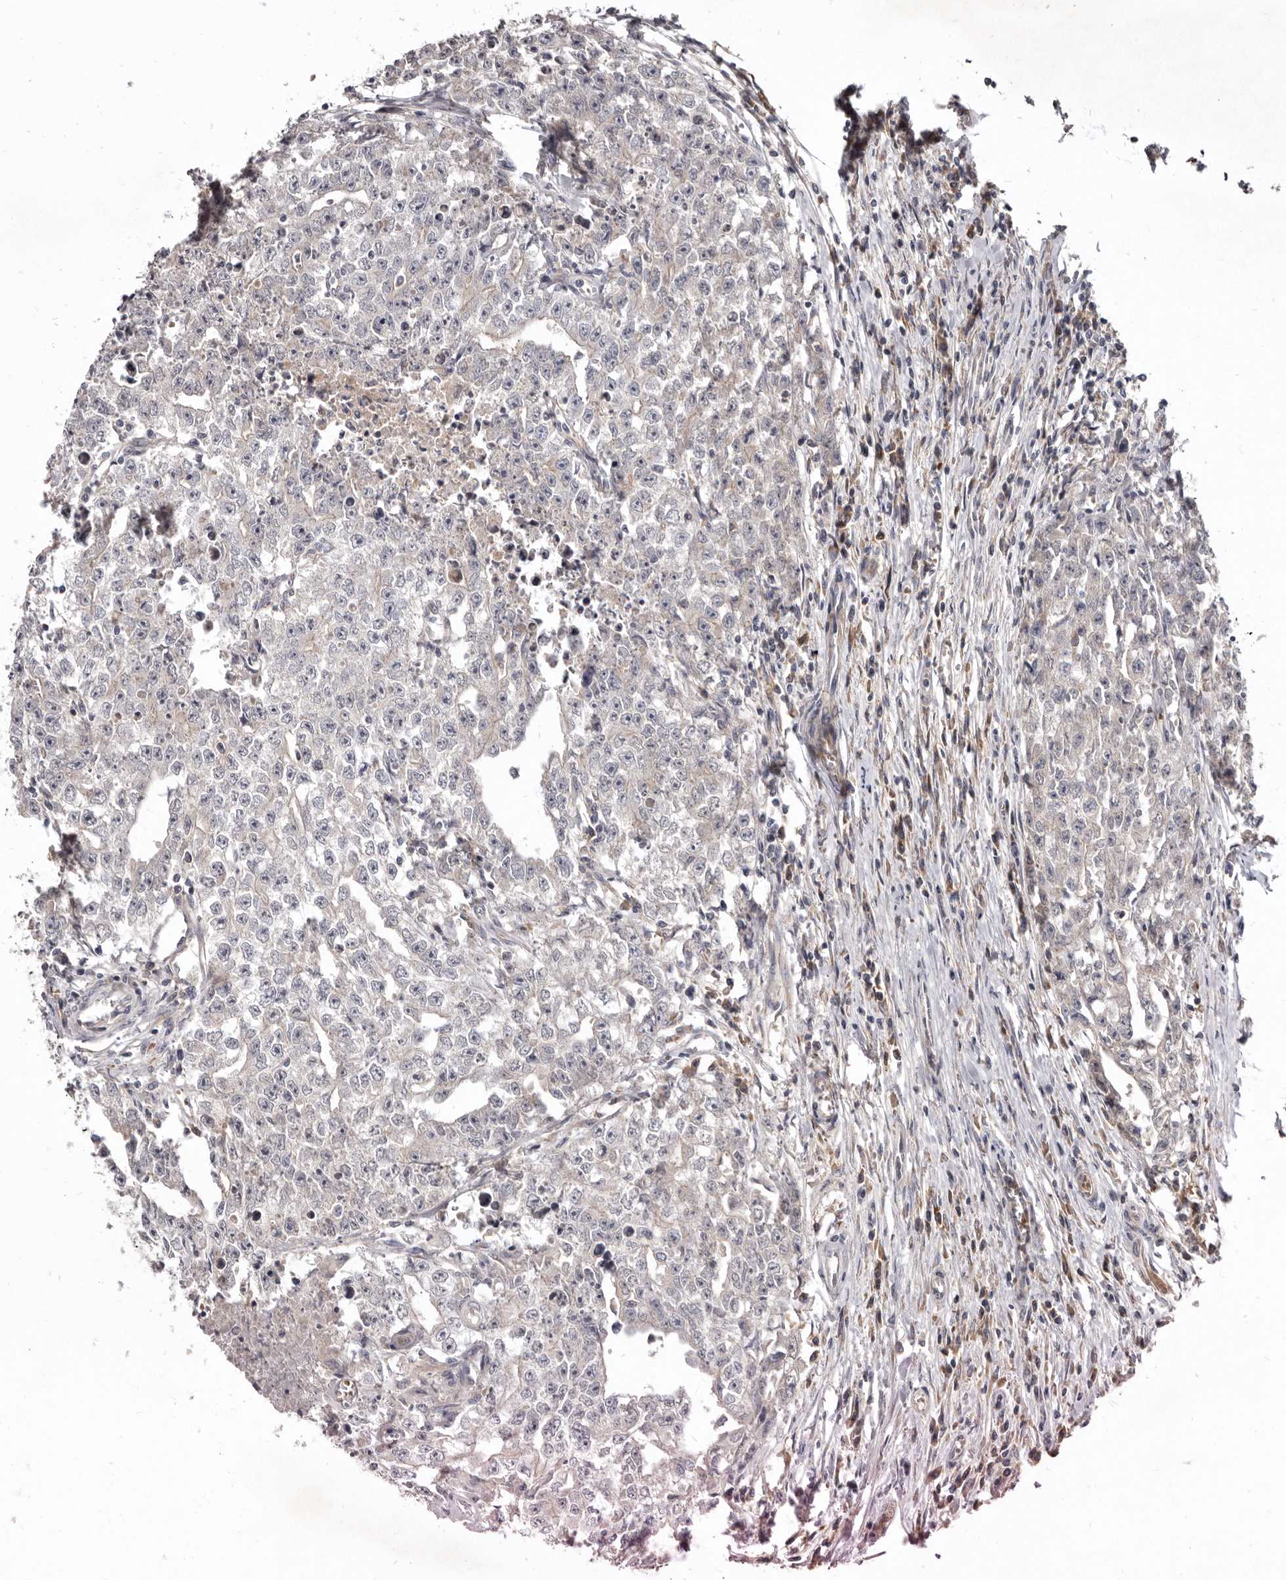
{"staining": {"intensity": "negative", "quantity": "none", "location": "none"}, "tissue": "testis cancer", "cell_type": "Tumor cells", "image_type": "cancer", "snomed": [{"axis": "morphology", "description": "Seminoma, NOS"}, {"axis": "morphology", "description": "Carcinoma, Embryonal, NOS"}, {"axis": "topography", "description": "Testis"}], "caption": "Testis embryonal carcinoma was stained to show a protein in brown. There is no significant staining in tumor cells. (DAB (3,3'-diaminobenzidine) IHC visualized using brightfield microscopy, high magnification).", "gene": "NENF", "patient": {"sex": "male", "age": 43}}